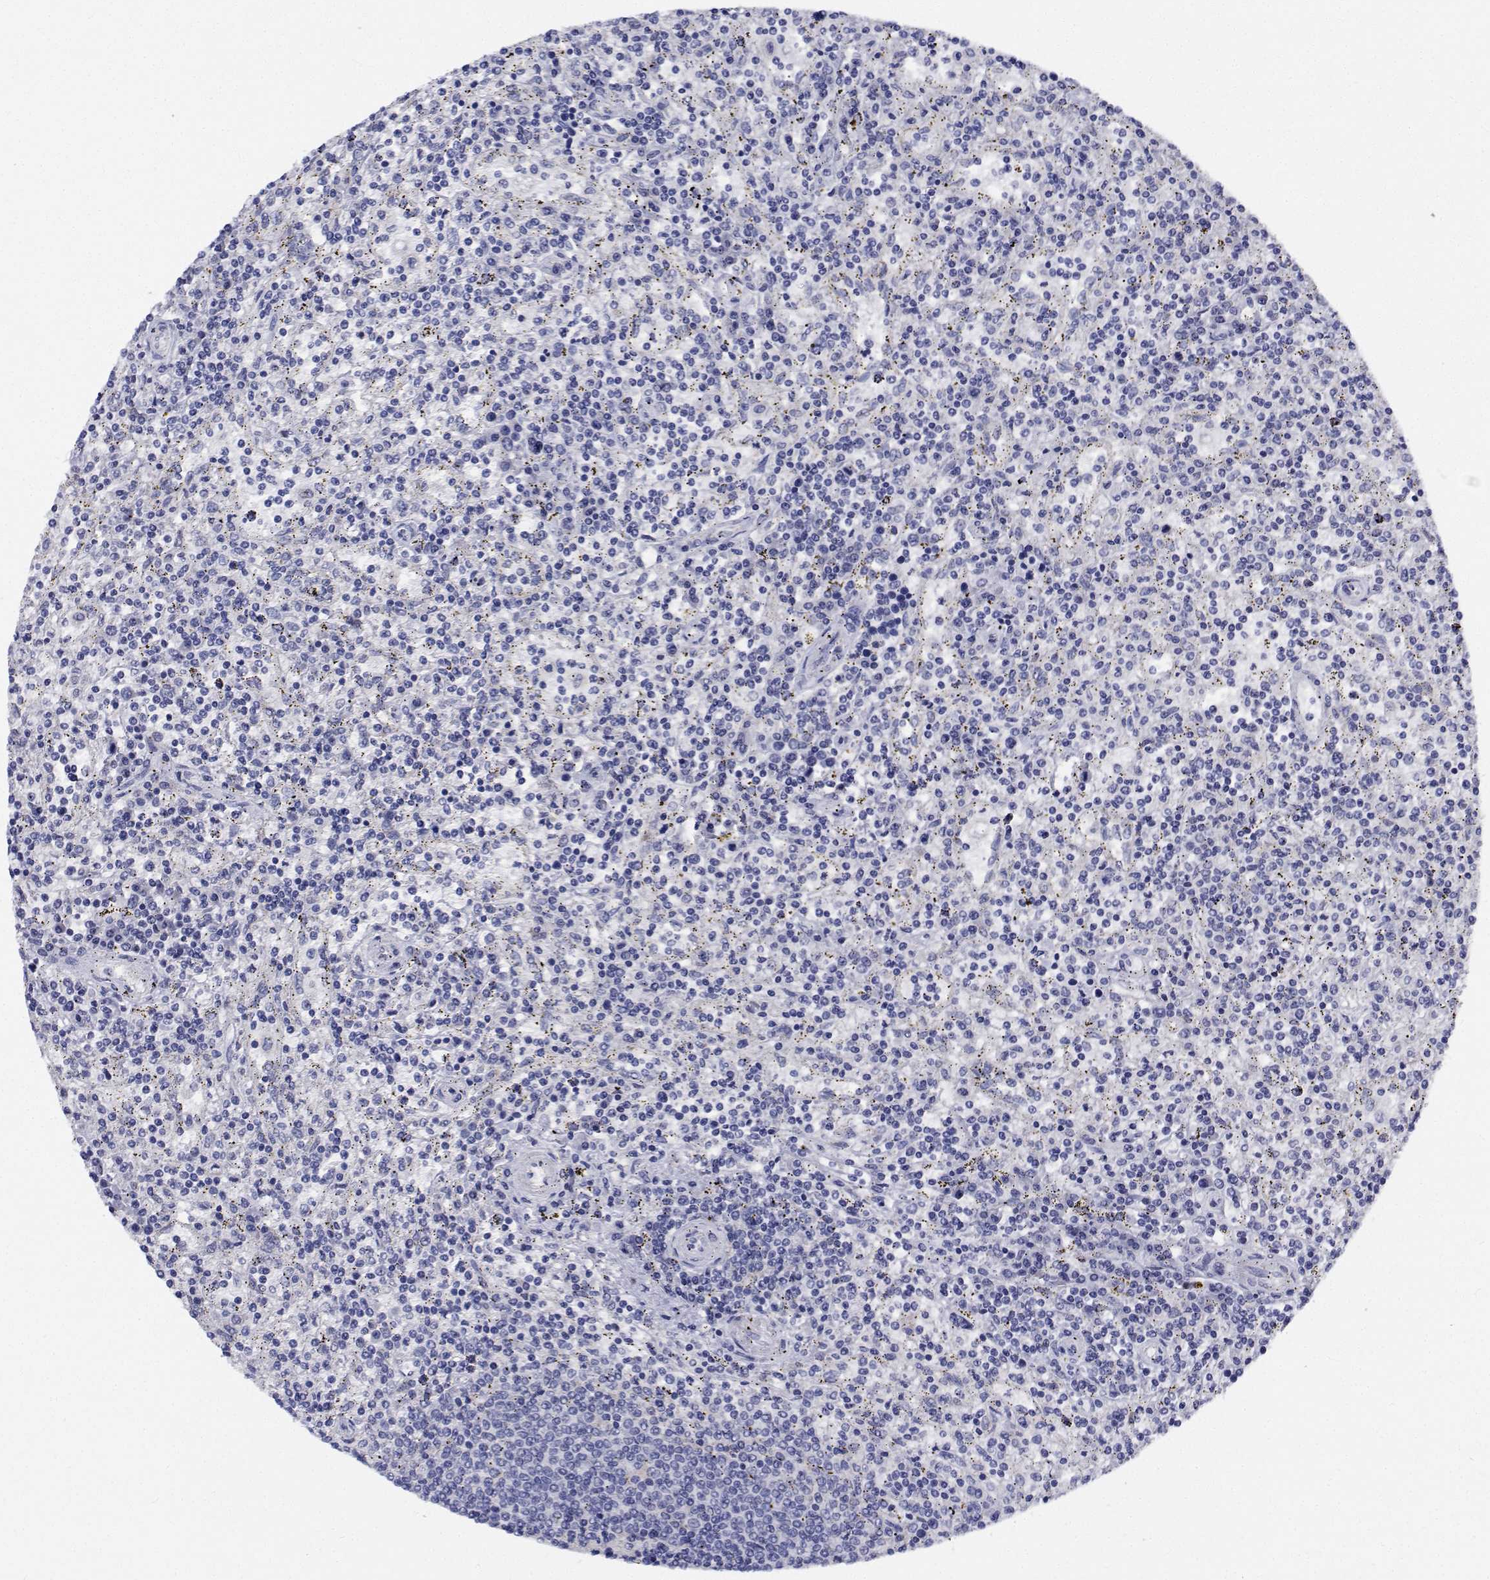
{"staining": {"intensity": "negative", "quantity": "none", "location": "none"}, "tissue": "lymphoma", "cell_type": "Tumor cells", "image_type": "cancer", "snomed": [{"axis": "morphology", "description": "Malignant lymphoma, non-Hodgkin's type, Low grade"}, {"axis": "topography", "description": "Spleen"}], "caption": "This is an immunohistochemistry histopathology image of lymphoma. There is no positivity in tumor cells.", "gene": "CDHR3", "patient": {"sex": "male", "age": 62}}